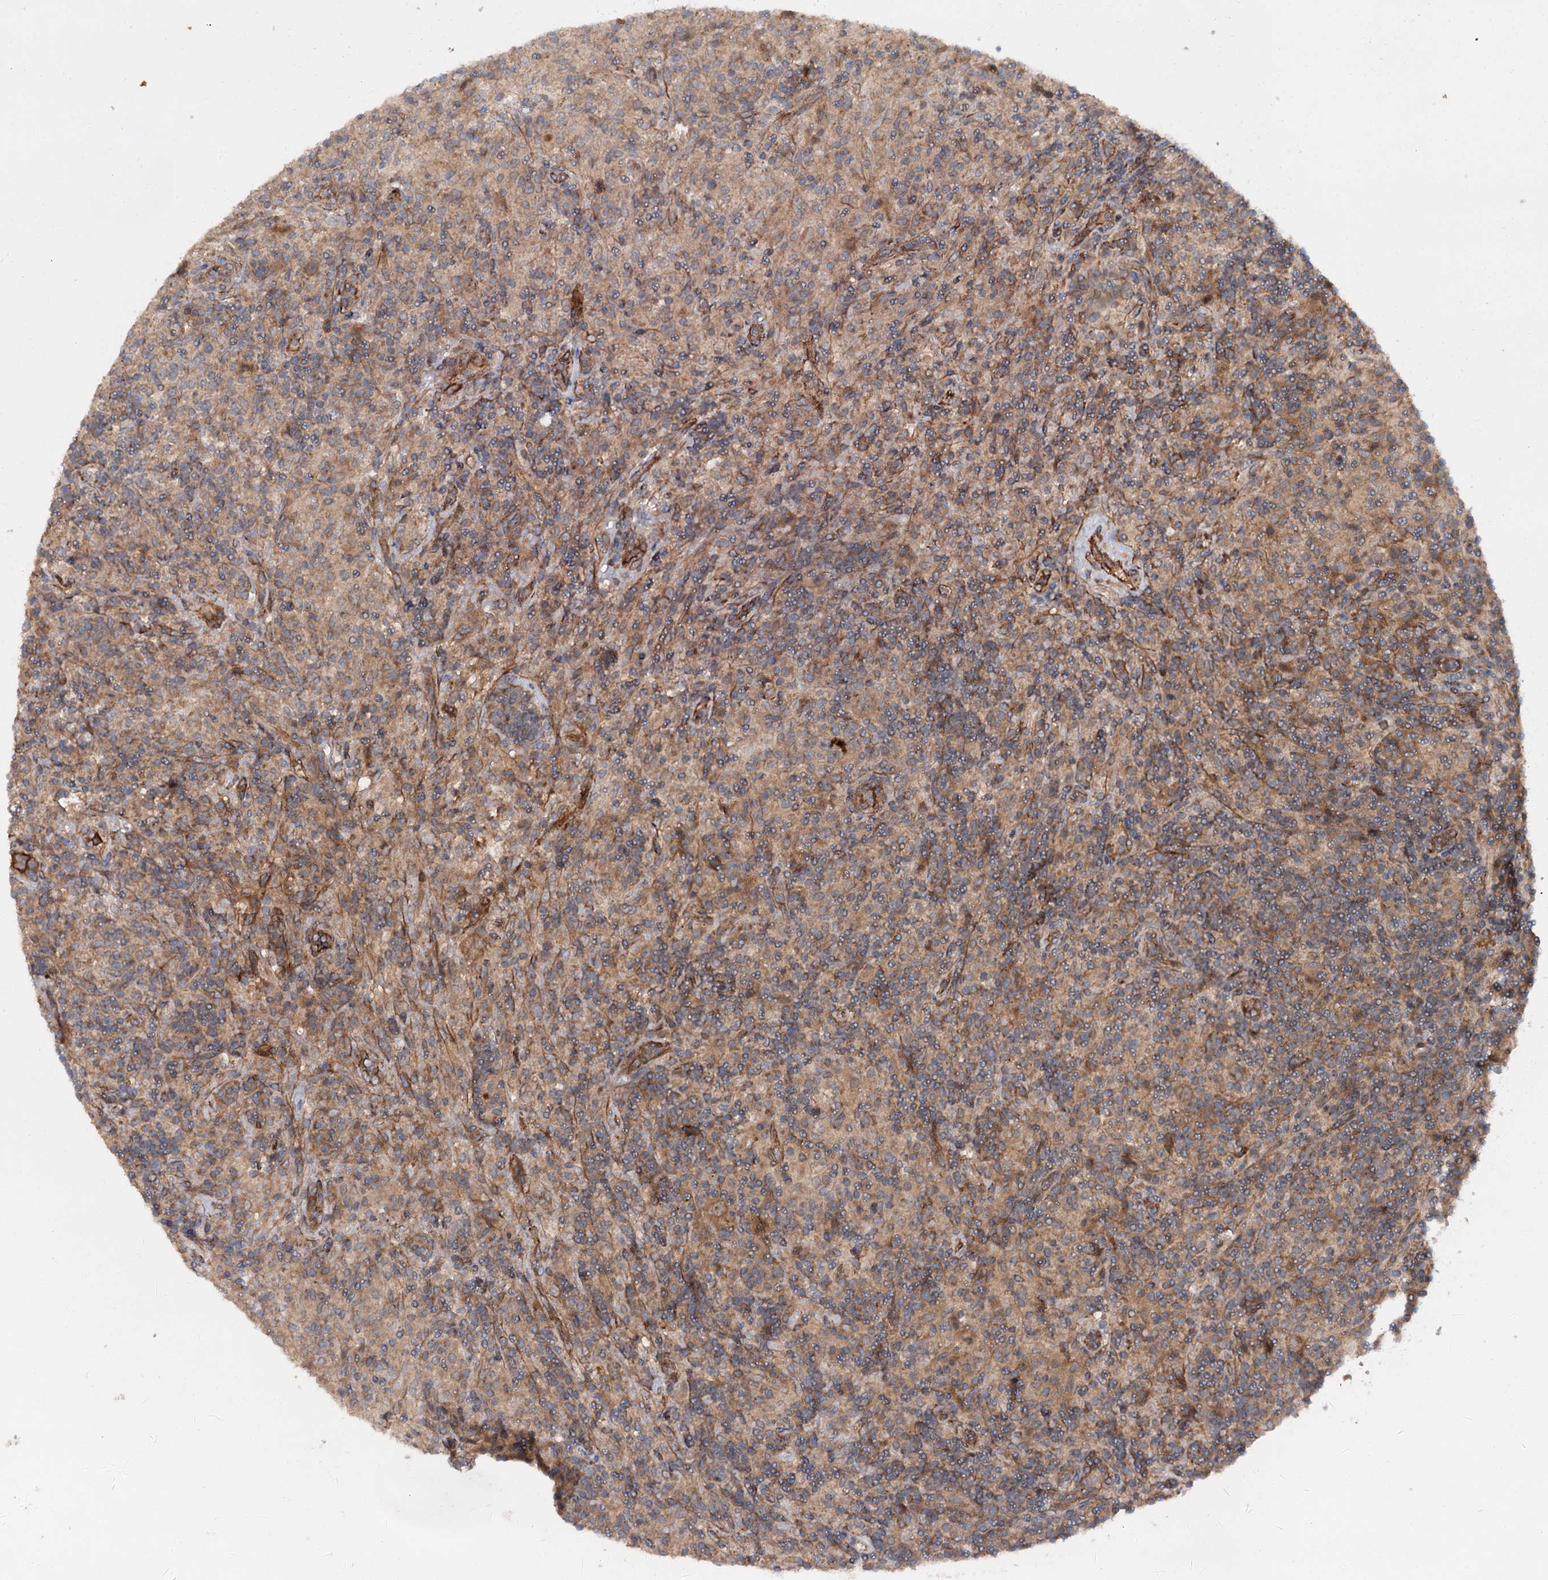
{"staining": {"intensity": "moderate", "quantity": "25%-75%", "location": "cytoplasmic/membranous"}, "tissue": "lymphoma", "cell_type": "Tumor cells", "image_type": "cancer", "snomed": [{"axis": "morphology", "description": "Hodgkin's disease, NOS"}, {"axis": "topography", "description": "Lymph node"}], "caption": "Hodgkin's disease stained with a protein marker displays moderate staining in tumor cells.", "gene": "ADGRG4", "patient": {"sex": "male", "age": 70}}